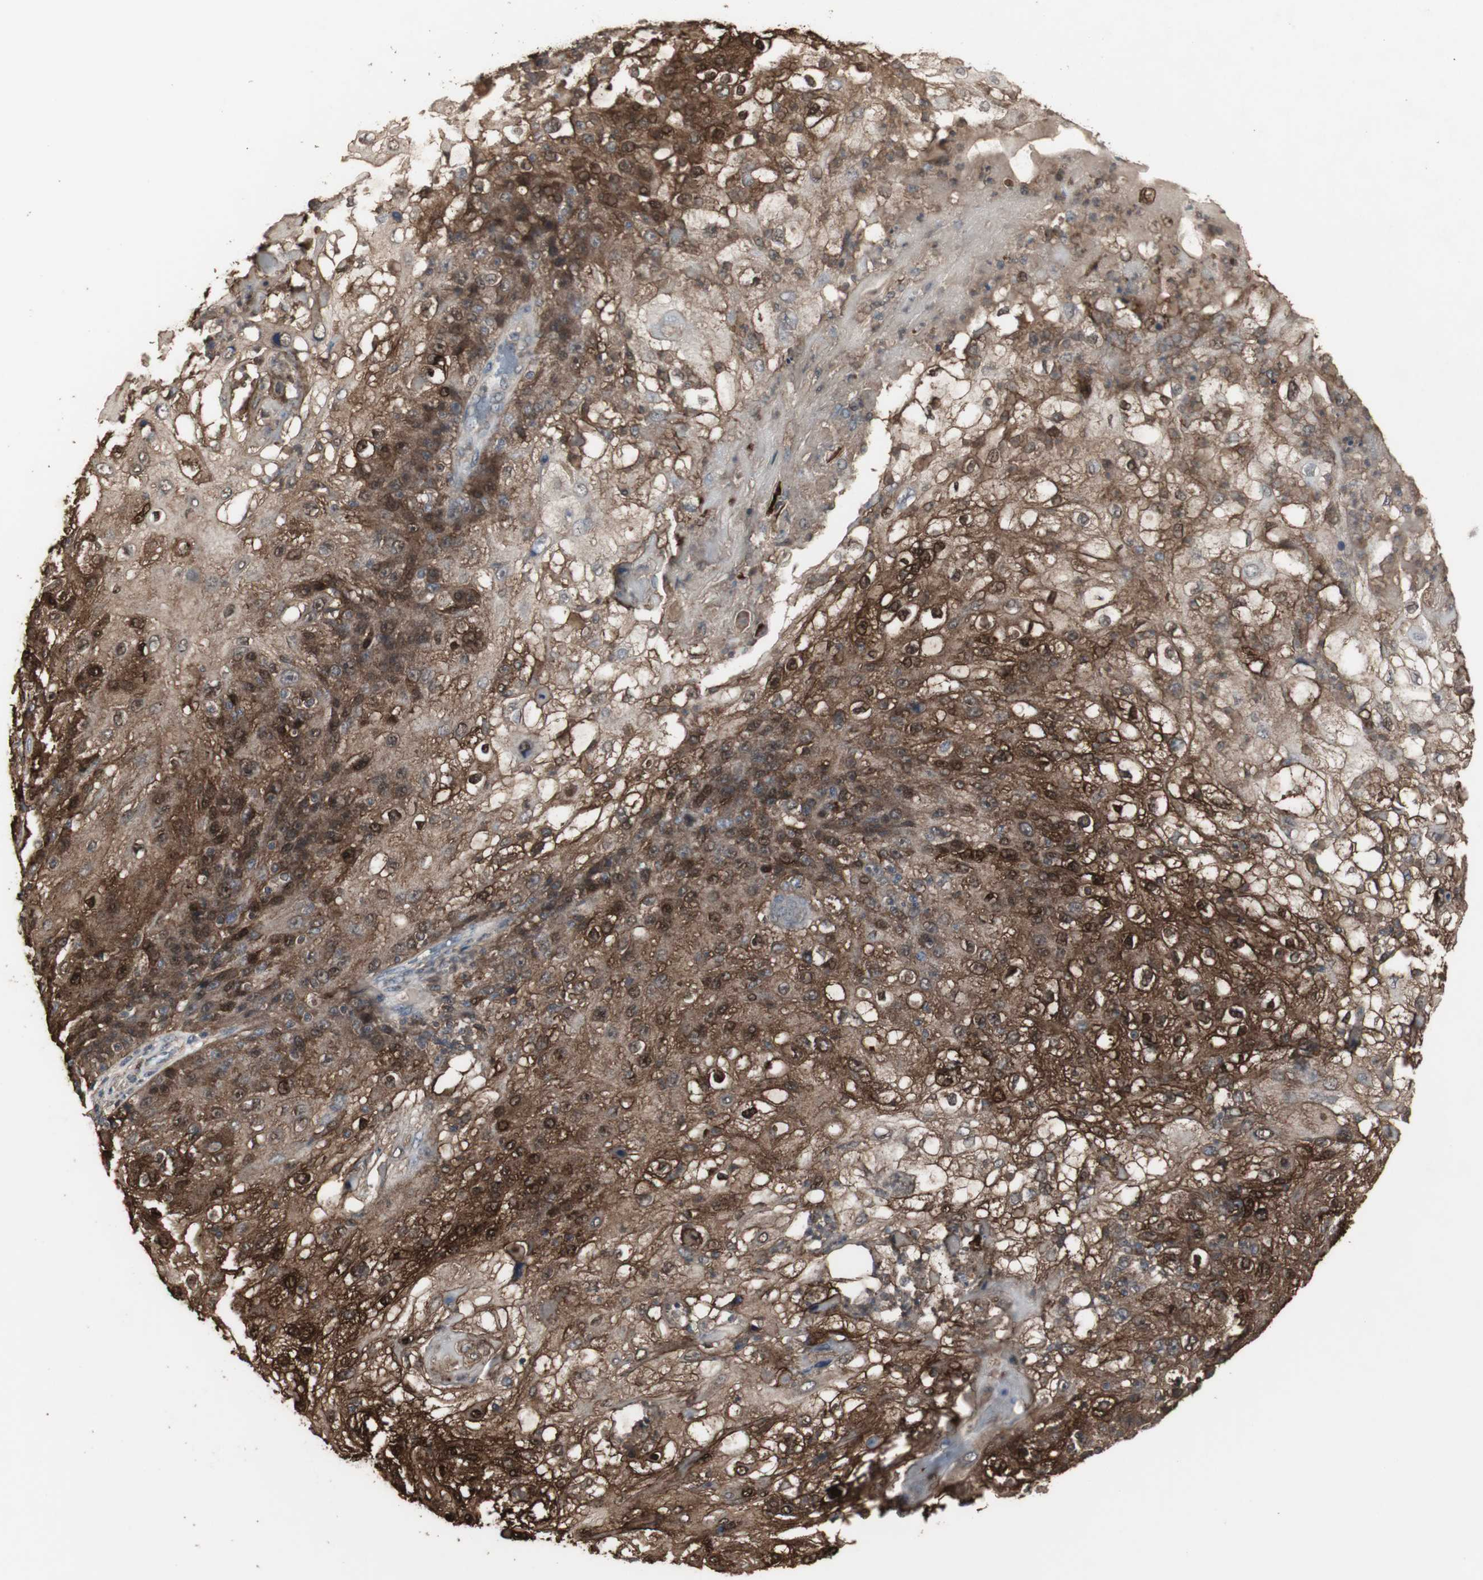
{"staining": {"intensity": "strong", "quantity": ">75%", "location": "cytoplasmic/membranous,nuclear"}, "tissue": "skin cancer", "cell_type": "Tumor cells", "image_type": "cancer", "snomed": [{"axis": "morphology", "description": "Normal tissue, NOS"}, {"axis": "morphology", "description": "Squamous cell carcinoma, NOS"}, {"axis": "topography", "description": "Skin"}], "caption": "Protein staining of skin squamous cell carcinoma tissue shows strong cytoplasmic/membranous and nuclear staining in approximately >75% of tumor cells.", "gene": "HPRT1", "patient": {"sex": "female", "age": 83}}